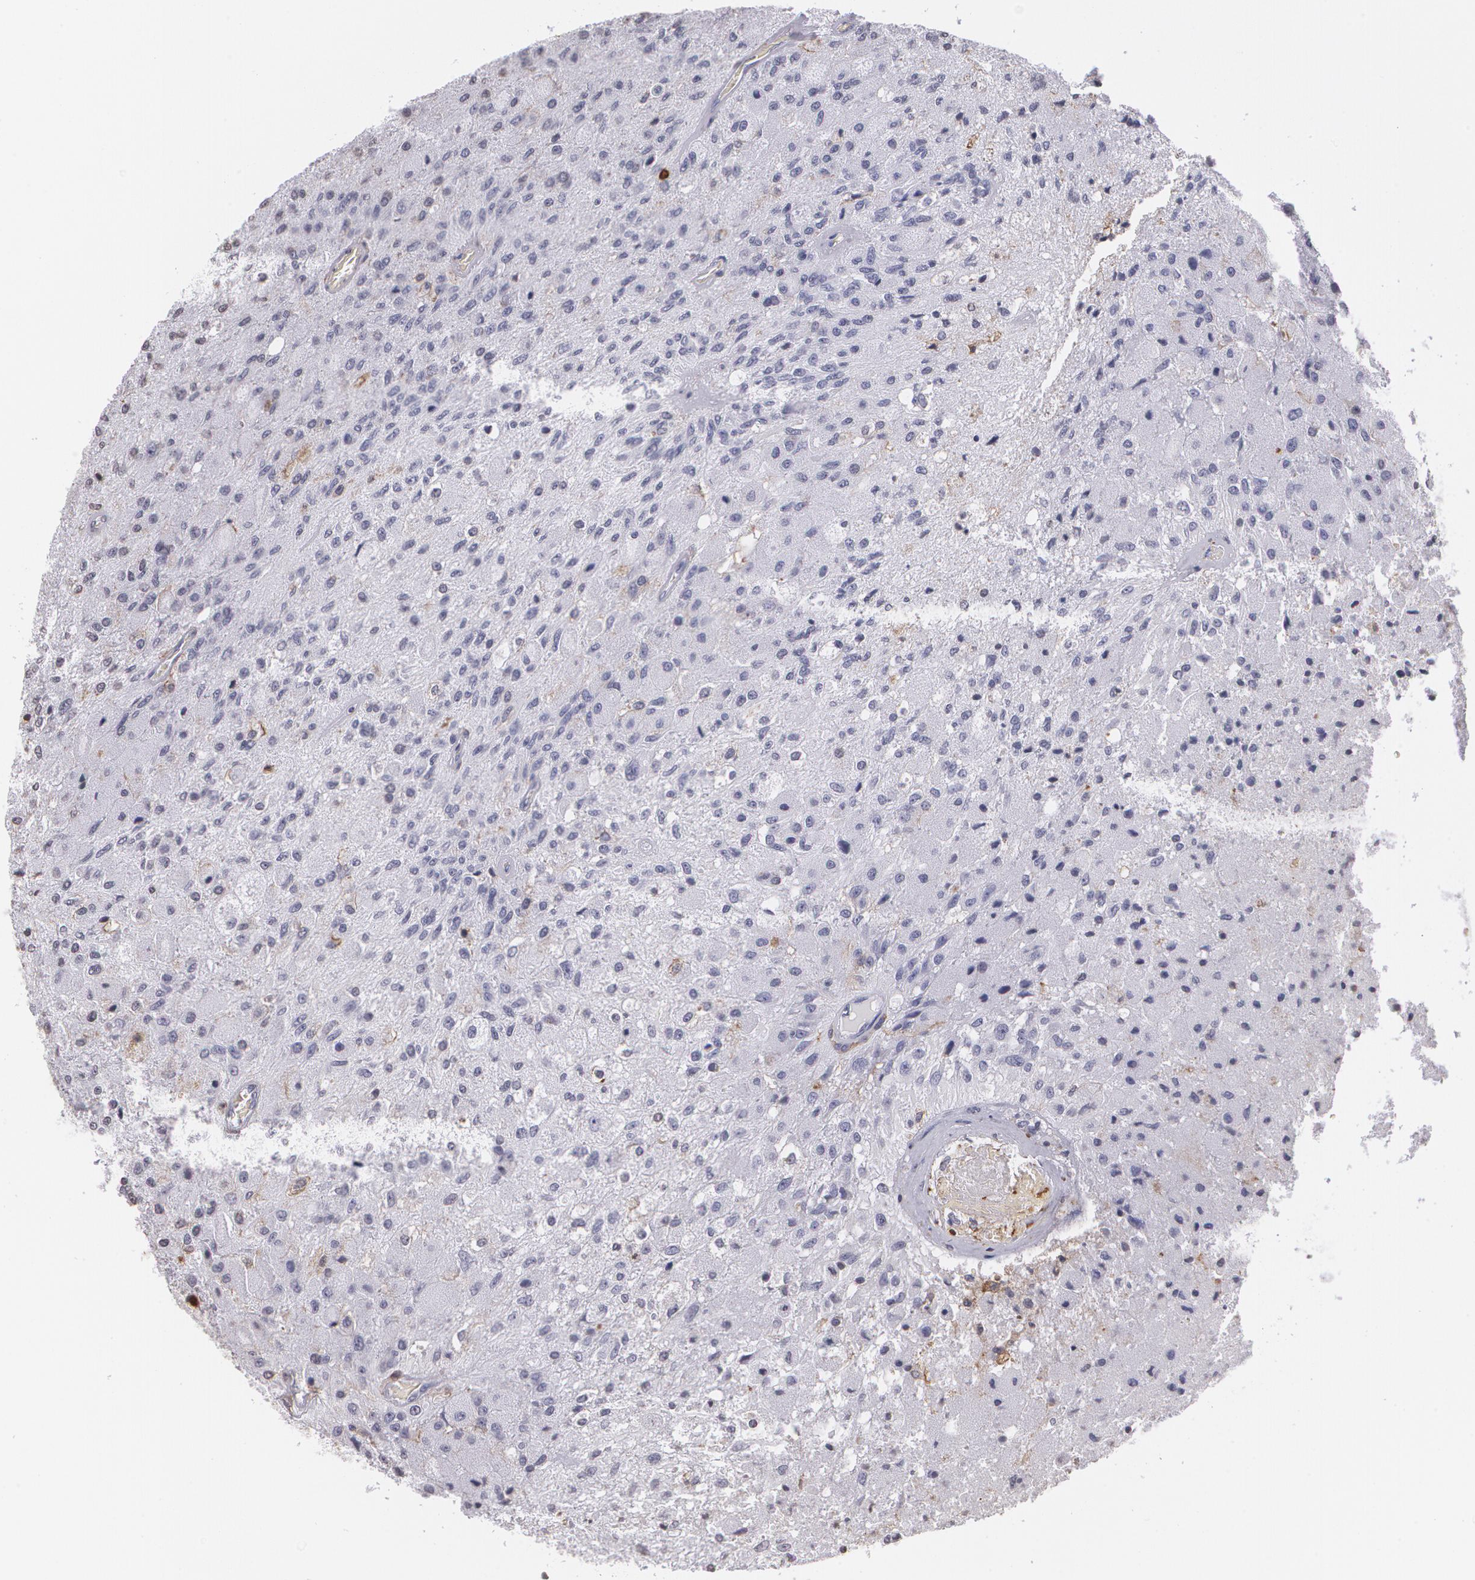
{"staining": {"intensity": "negative", "quantity": "none", "location": "none"}, "tissue": "glioma", "cell_type": "Tumor cells", "image_type": "cancer", "snomed": [{"axis": "morphology", "description": "Normal tissue, NOS"}, {"axis": "morphology", "description": "Glioma, malignant, High grade"}, {"axis": "topography", "description": "Cerebral cortex"}], "caption": "DAB (3,3'-diaminobenzidine) immunohistochemical staining of malignant glioma (high-grade) exhibits no significant expression in tumor cells. (Brightfield microscopy of DAB IHC at high magnification).", "gene": "PTPRC", "patient": {"sex": "male", "age": 77}}